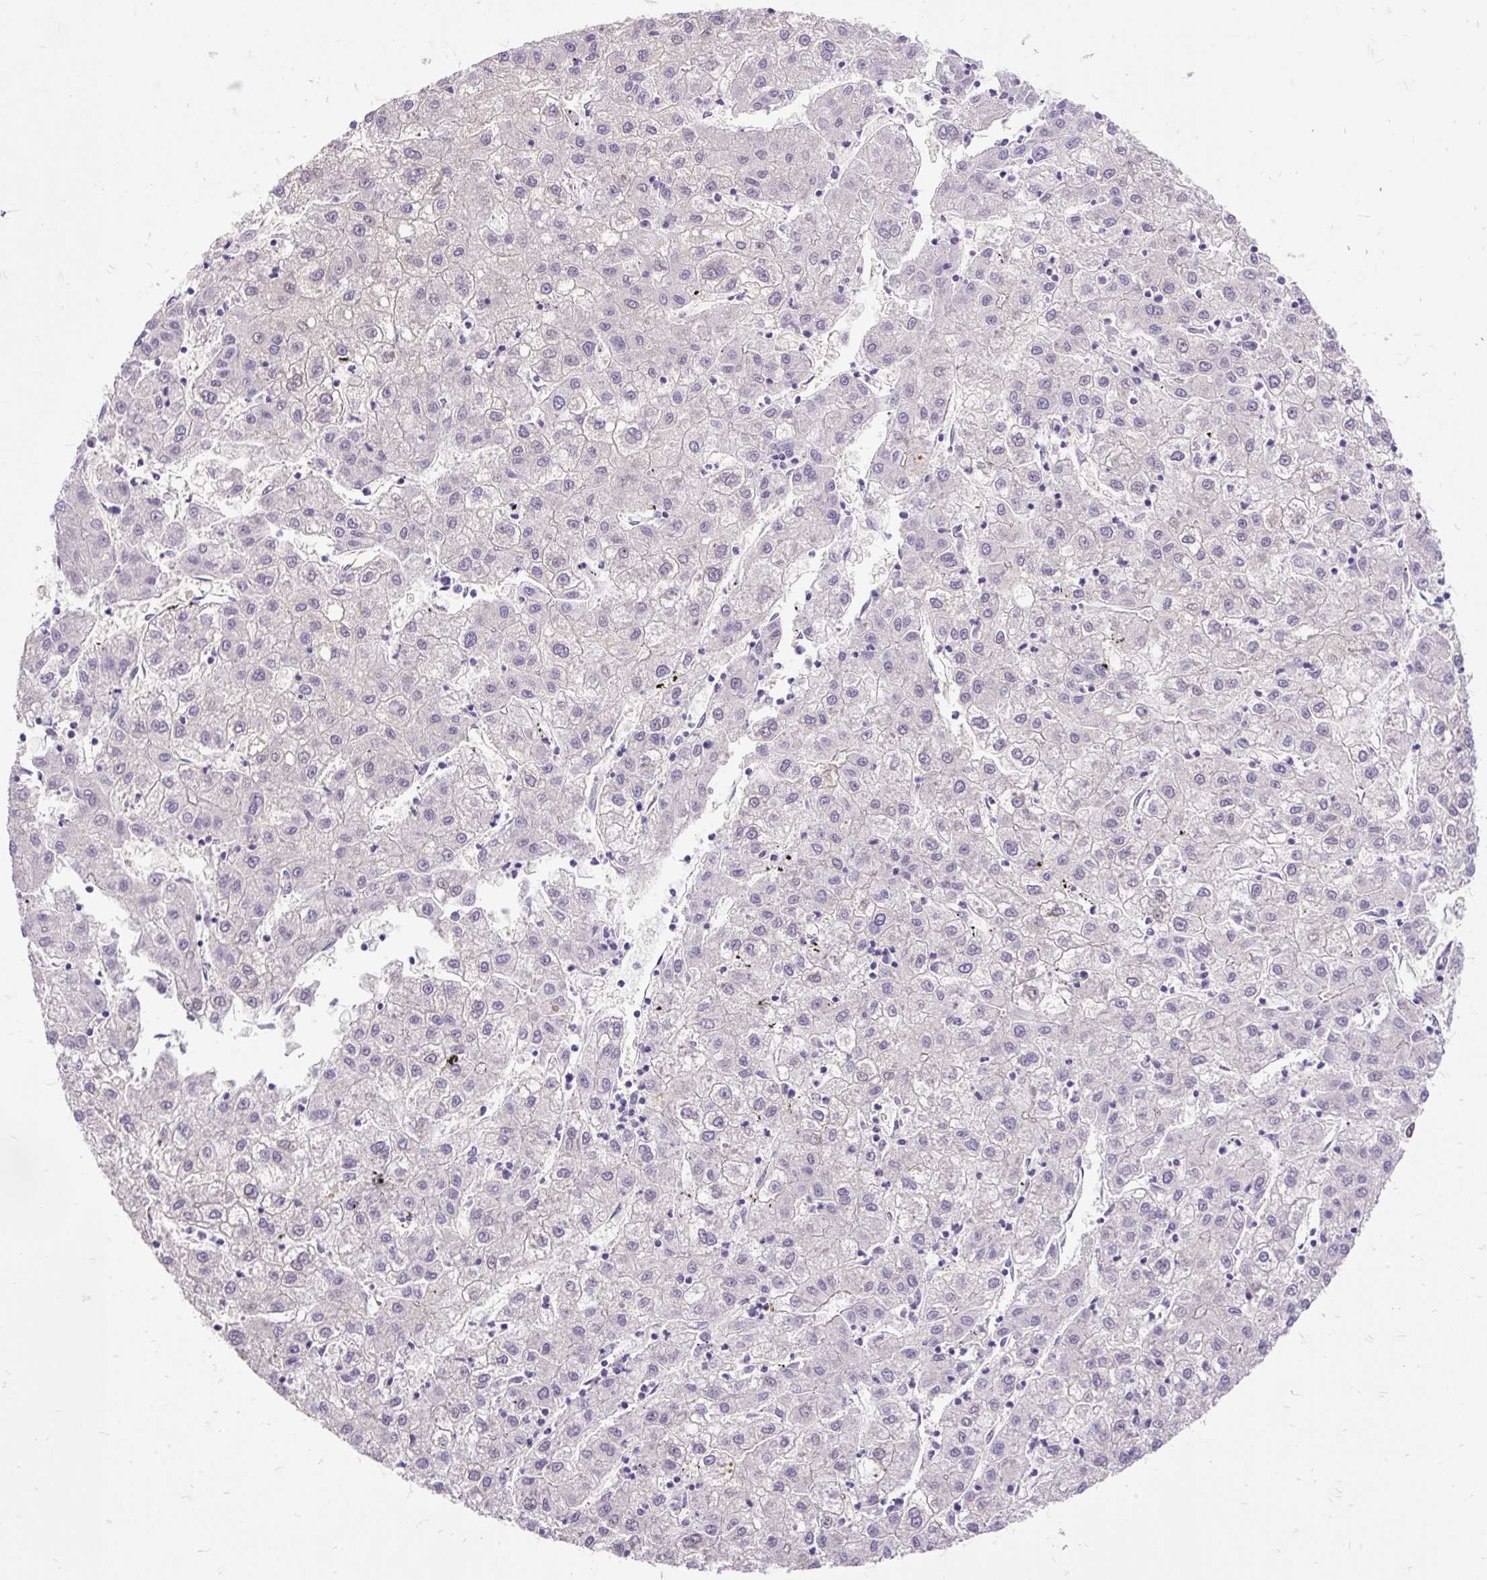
{"staining": {"intensity": "negative", "quantity": "none", "location": "none"}, "tissue": "liver cancer", "cell_type": "Tumor cells", "image_type": "cancer", "snomed": [{"axis": "morphology", "description": "Carcinoma, Hepatocellular, NOS"}, {"axis": "topography", "description": "Liver"}], "caption": "Immunohistochemical staining of hepatocellular carcinoma (liver) demonstrates no significant expression in tumor cells.", "gene": "TRIM17", "patient": {"sex": "male", "age": 72}}